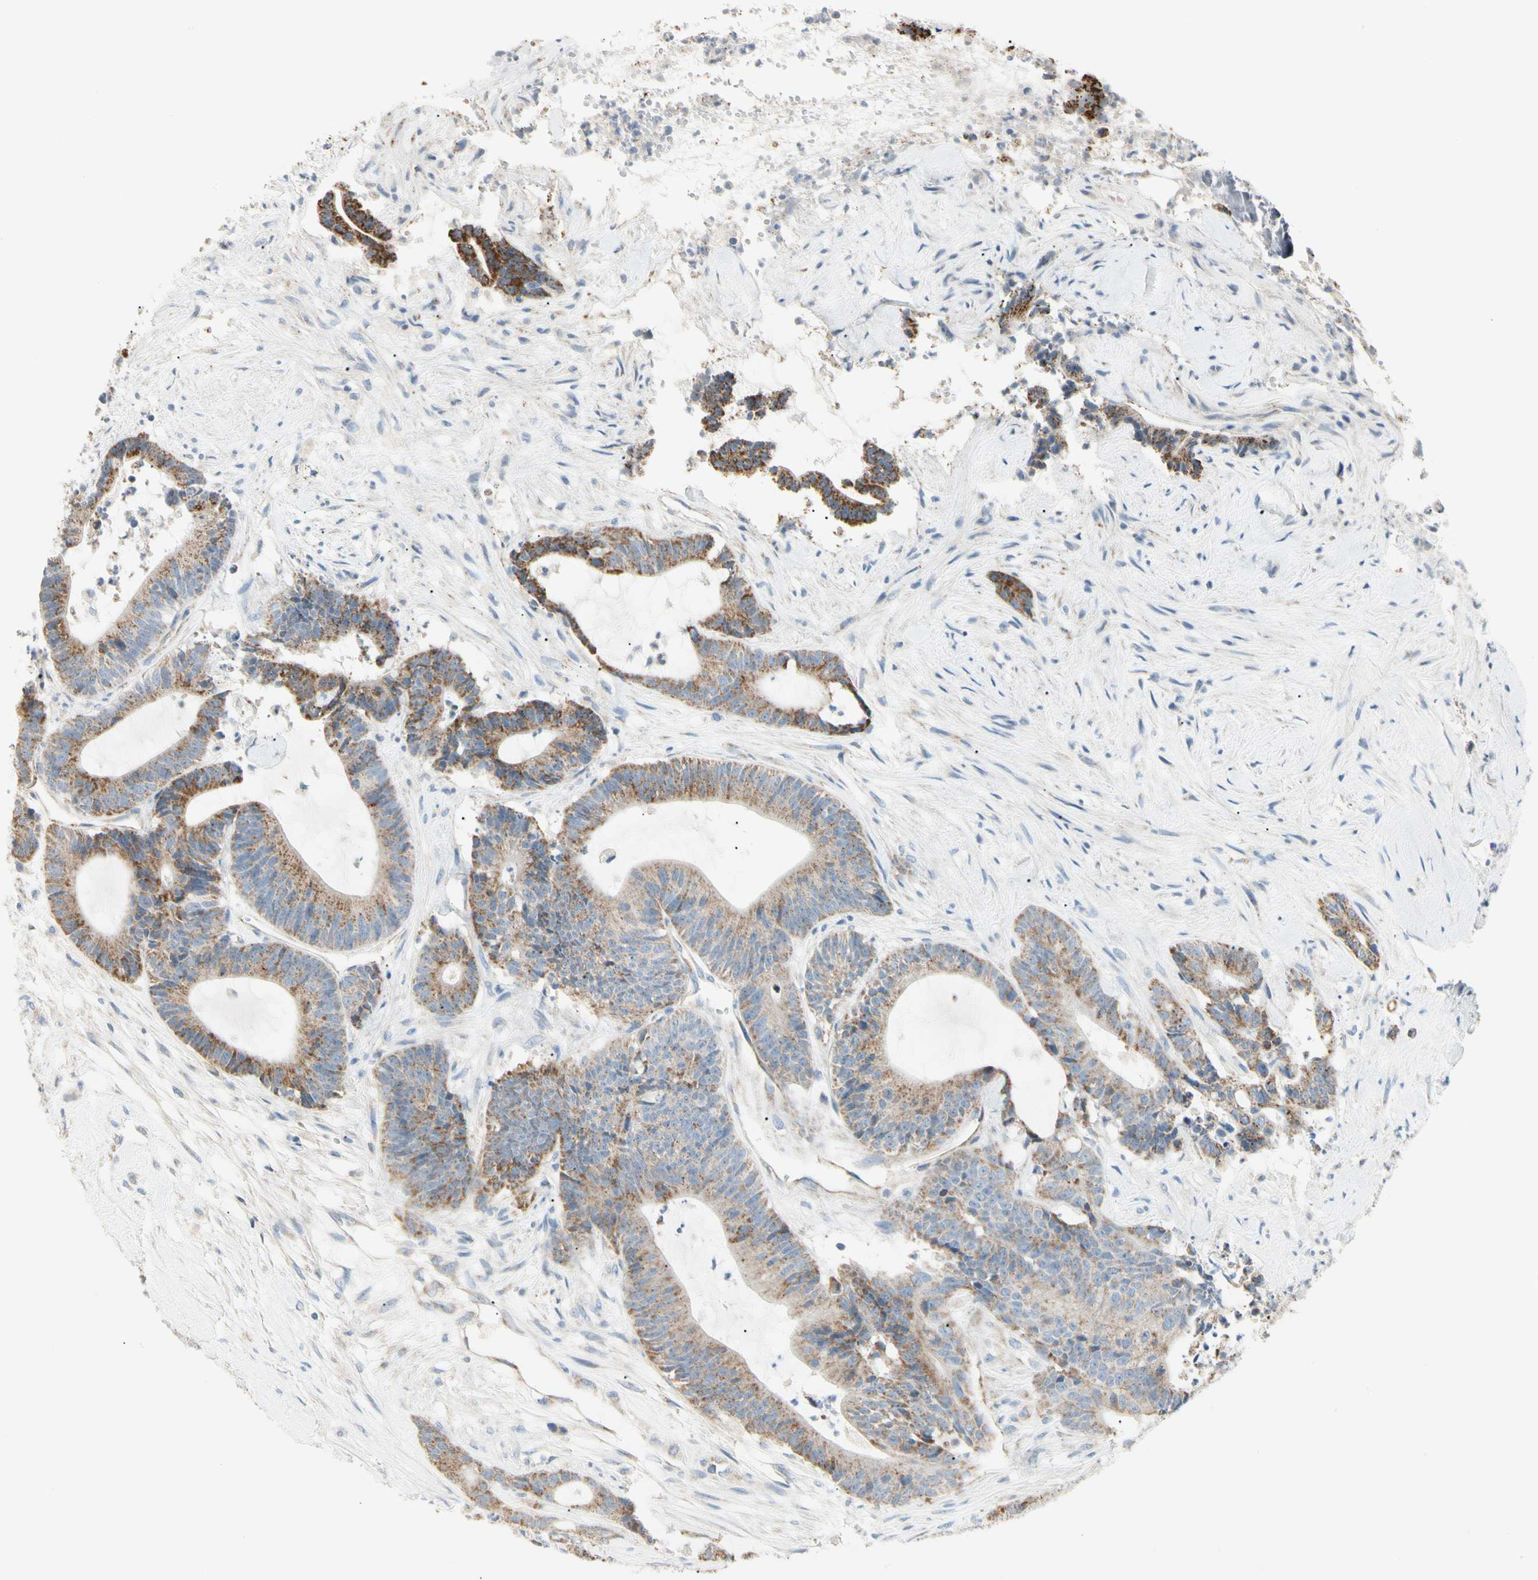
{"staining": {"intensity": "strong", "quantity": ">75%", "location": "cytoplasmic/membranous"}, "tissue": "colorectal cancer", "cell_type": "Tumor cells", "image_type": "cancer", "snomed": [{"axis": "morphology", "description": "Adenocarcinoma, NOS"}, {"axis": "topography", "description": "Colon"}], "caption": "About >75% of tumor cells in human adenocarcinoma (colorectal) show strong cytoplasmic/membranous protein expression as visualized by brown immunohistochemical staining.", "gene": "ALDH18A1", "patient": {"sex": "female", "age": 84}}